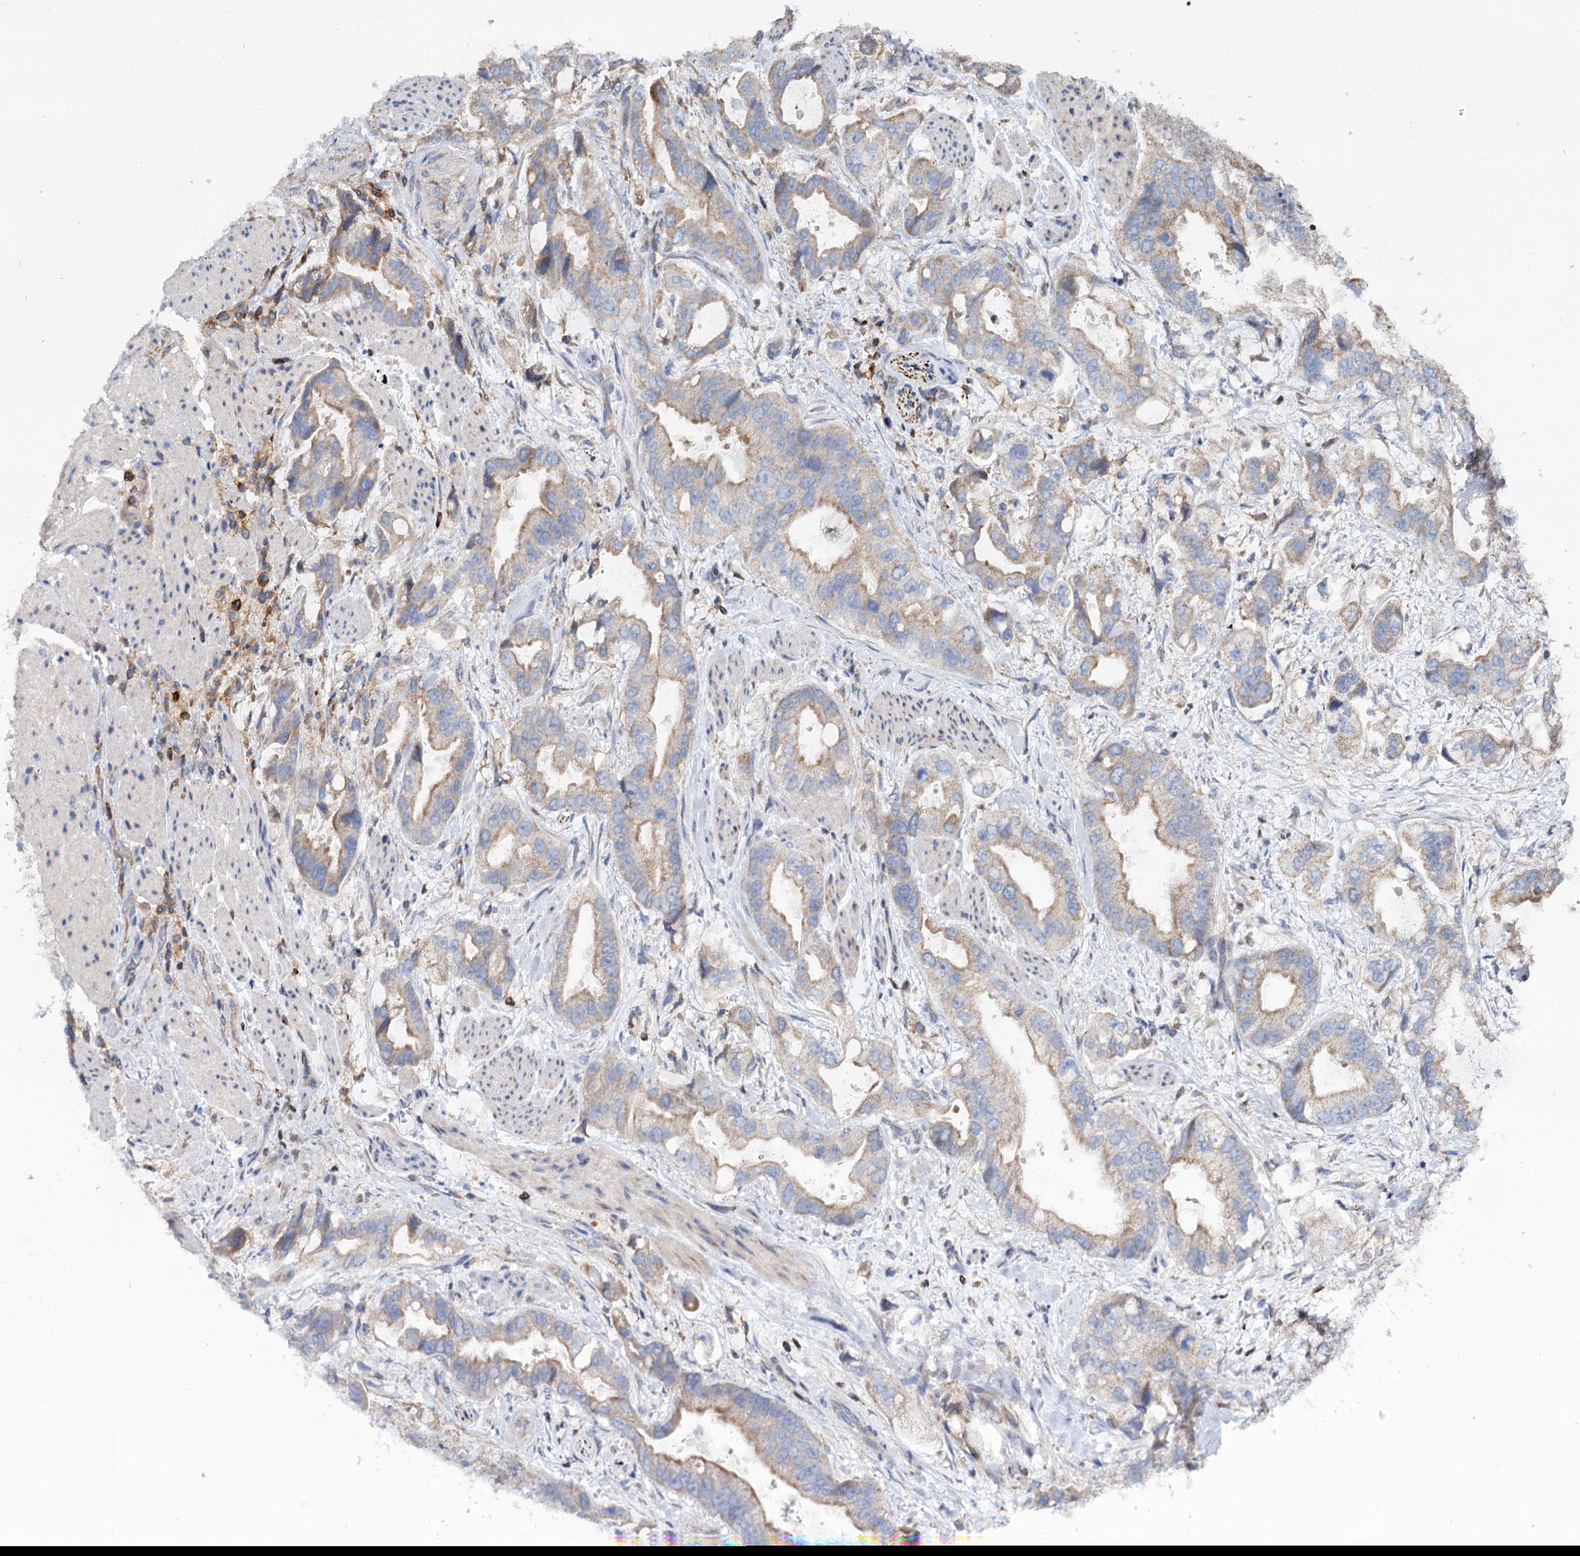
{"staining": {"intensity": "moderate", "quantity": "25%-75%", "location": "cytoplasmic/membranous"}, "tissue": "stomach cancer", "cell_type": "Tumor cells", "image_type": "cancer", "snomed": [{"axis": "morphology", "description": "Adenocarcinoma, NOS"}, {"axis": "topography", "description": "Stomach"}], "caption": "Tumor cells exhibit moderate cytoplasmic/membranous expression in approximately 25%-75% of cells in stomach cancer (adenocarcinoma).", "gene": "UBASH3B", "patient": {"sex": "male", "age": 62}}